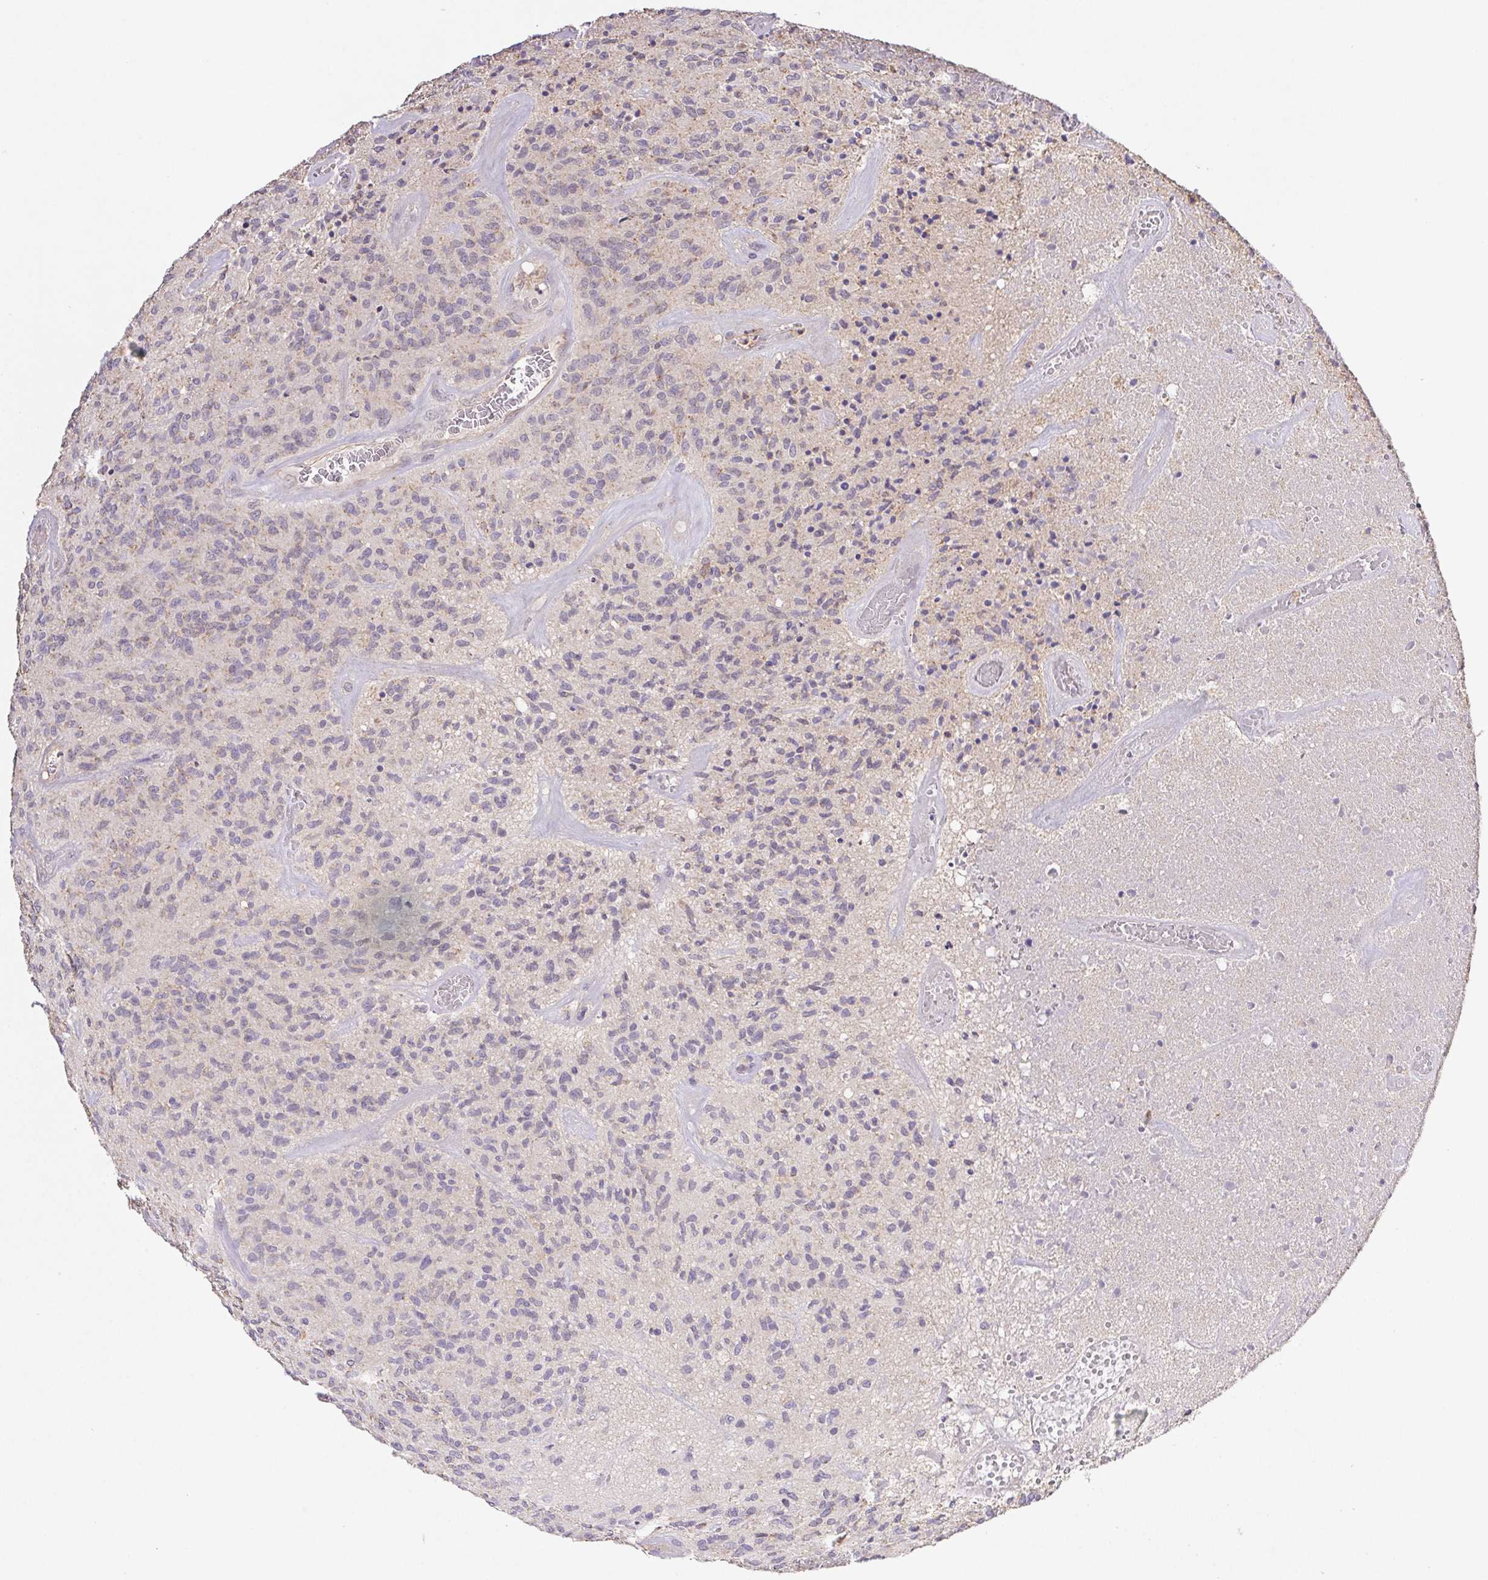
{"staining": {"intensity": "weak", "quantity": "25%-75%", "location": "cytoplasmic/membranous"}, "tissue": "glioma", "cell_type": "Tumor cells", "image_type": "cancer", "snomed": [{"axis": "morphology", "description": "Glioma, malignant, High grade"}, {"axis": "topography", "description": "Brain"}], "caption": "This is a histology image of IHC staining of glioma, which shows weak expression in the cytoplasmic/membranous of tumor cells.", "gene": "RAB11A", "patient": {"sex": "male", "age": 76}}